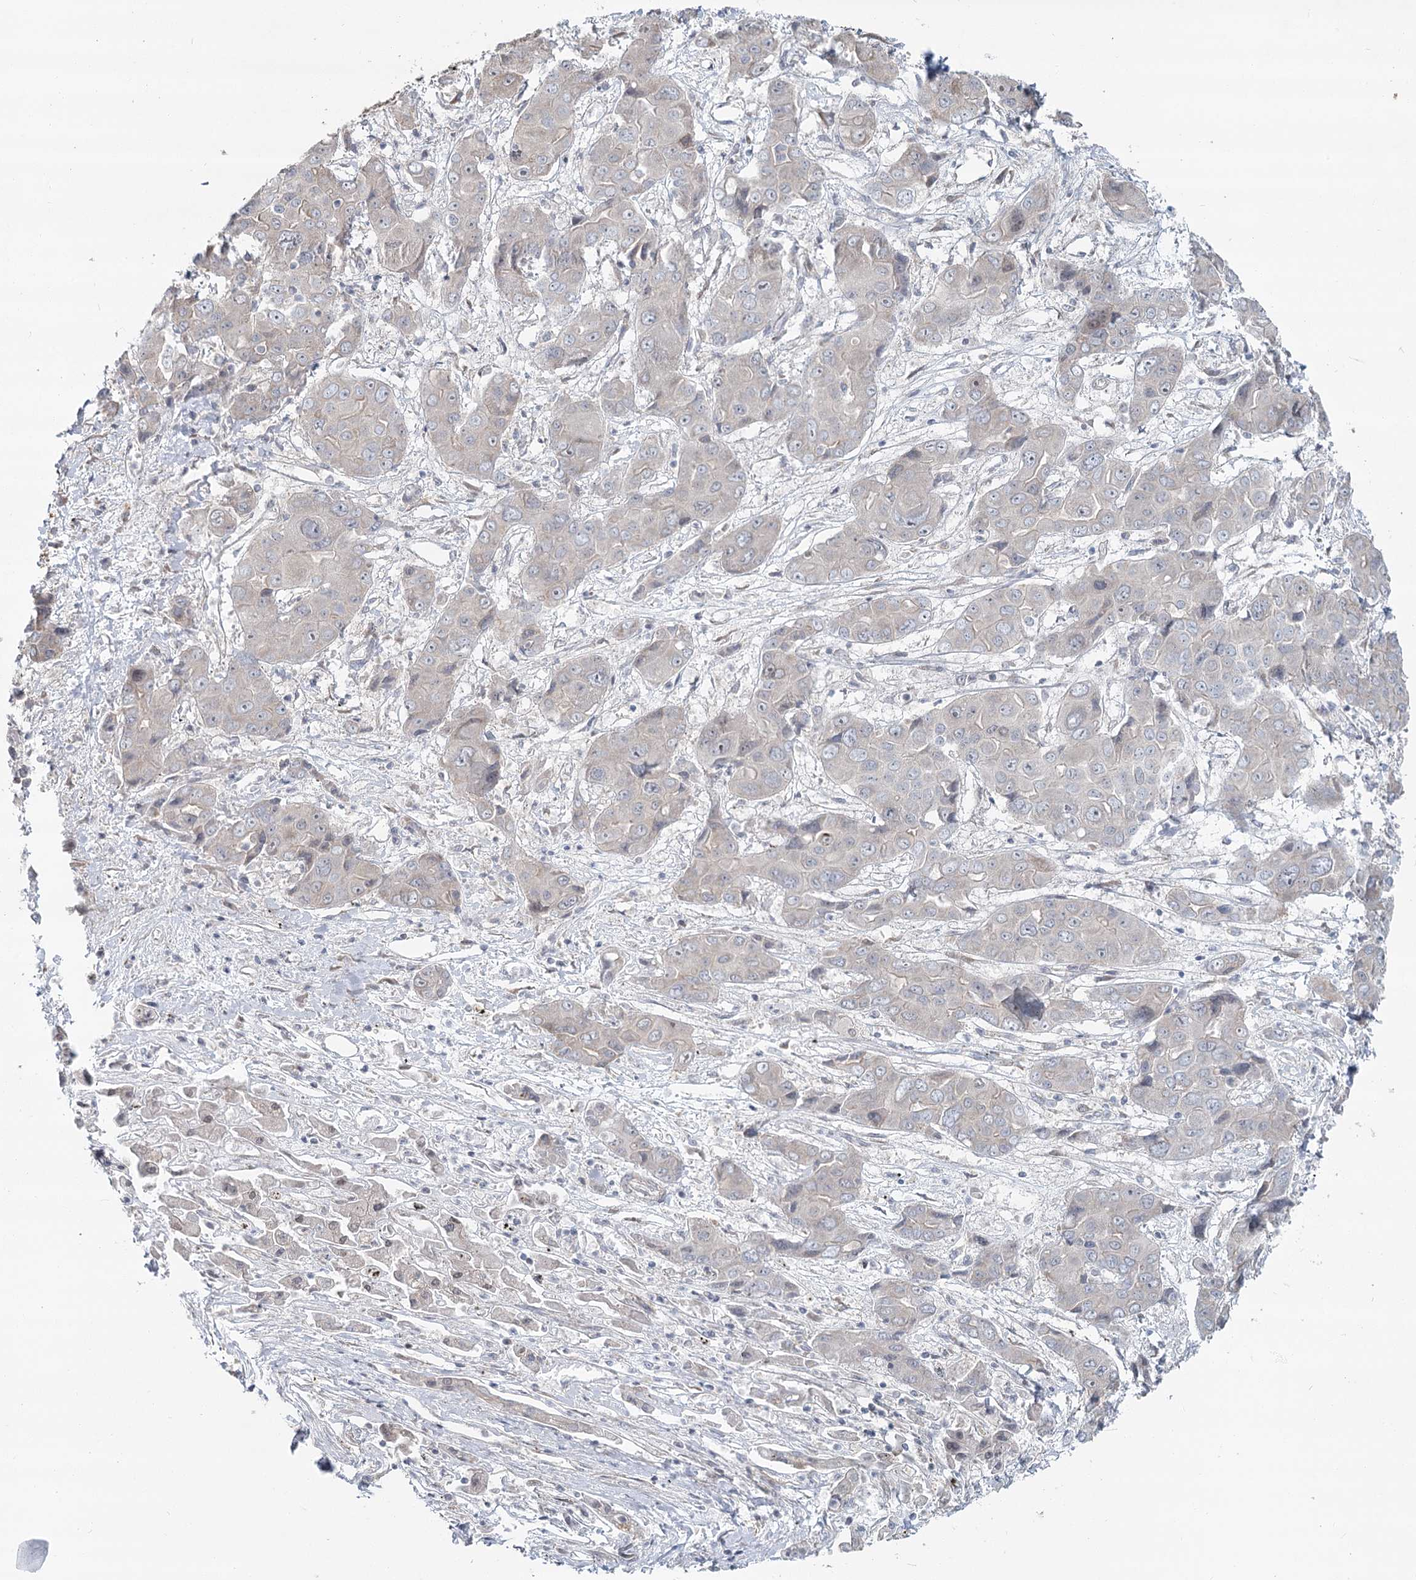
{"staining": {"intensity": "negative", "quantity": "none", "location": "none"}, "tissue": "liver cancer", "cell_type": "Tumor cells", "image_type": "cancer", "snomed": [{"axis": "morphology", "description": "Cholangiocarcinoma"}, {"axis": "topography", "description": "Liver"}], "caption": "Liver cholangiocarcinoma was stained to show a protein in brown. There is no significant staining in tumor cells.", "gene": "SPINK13", "patient": {"sex": "male", "age": 67}}